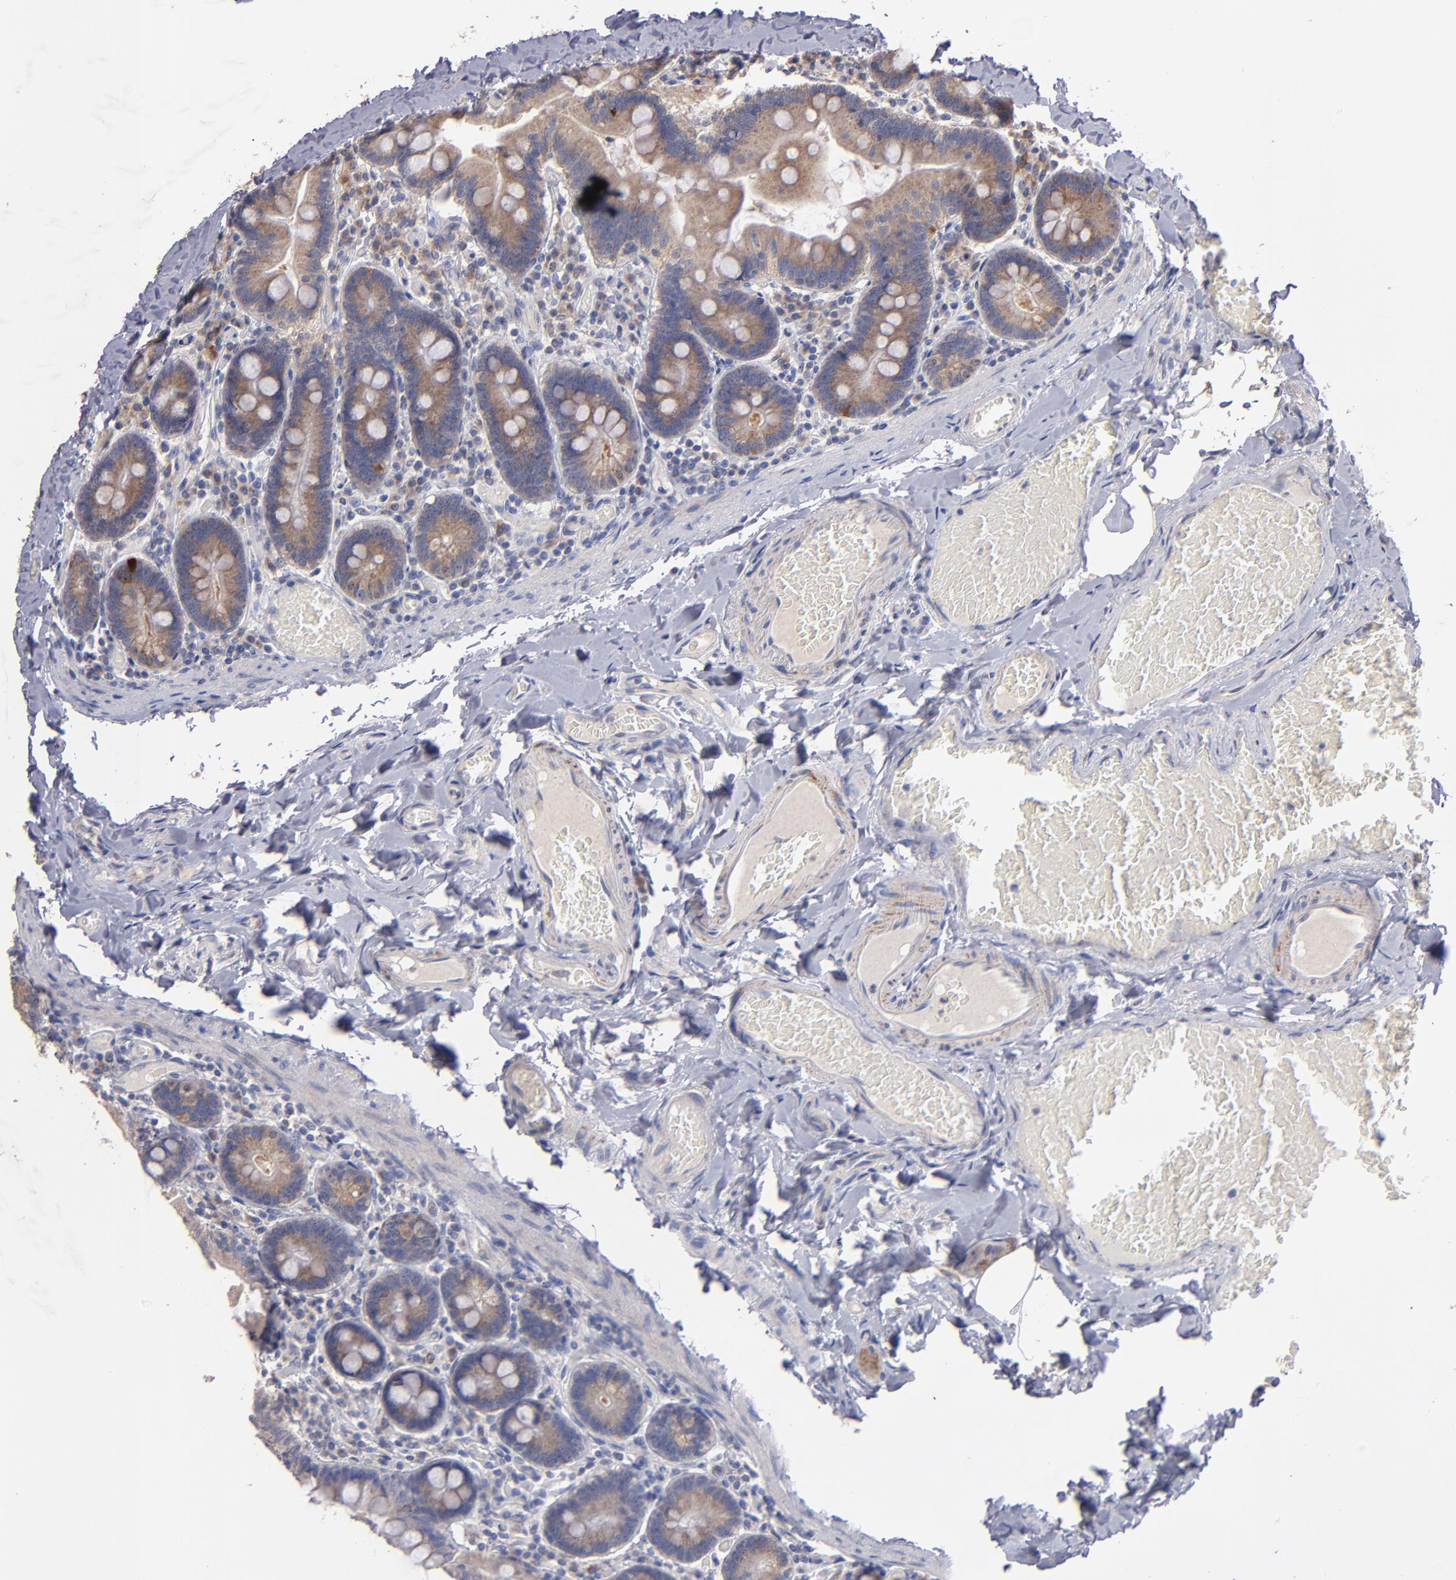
{"staining": {"intensity": "weak", "quantity": "25%-75%", "location": "cytoplasmic/membranous"}, "tissue": "duodenum", "cell_type": "Glandular cells", "image_type": "normal", "snomed": [{"axis": "morphology", "description": "Normal tissue, NOS"}, {"axis": "topography", "description": "Duodenum"}], "caption": "IHC photomicrograph of normal duodenum stained for a protein (brown), which reveals low levels of weak cytoplasmic/membranous positivity in about 25%-75% of glandular cells.", "gene": "DIABLO", "patient": {"sex": "male", "age": 66}}